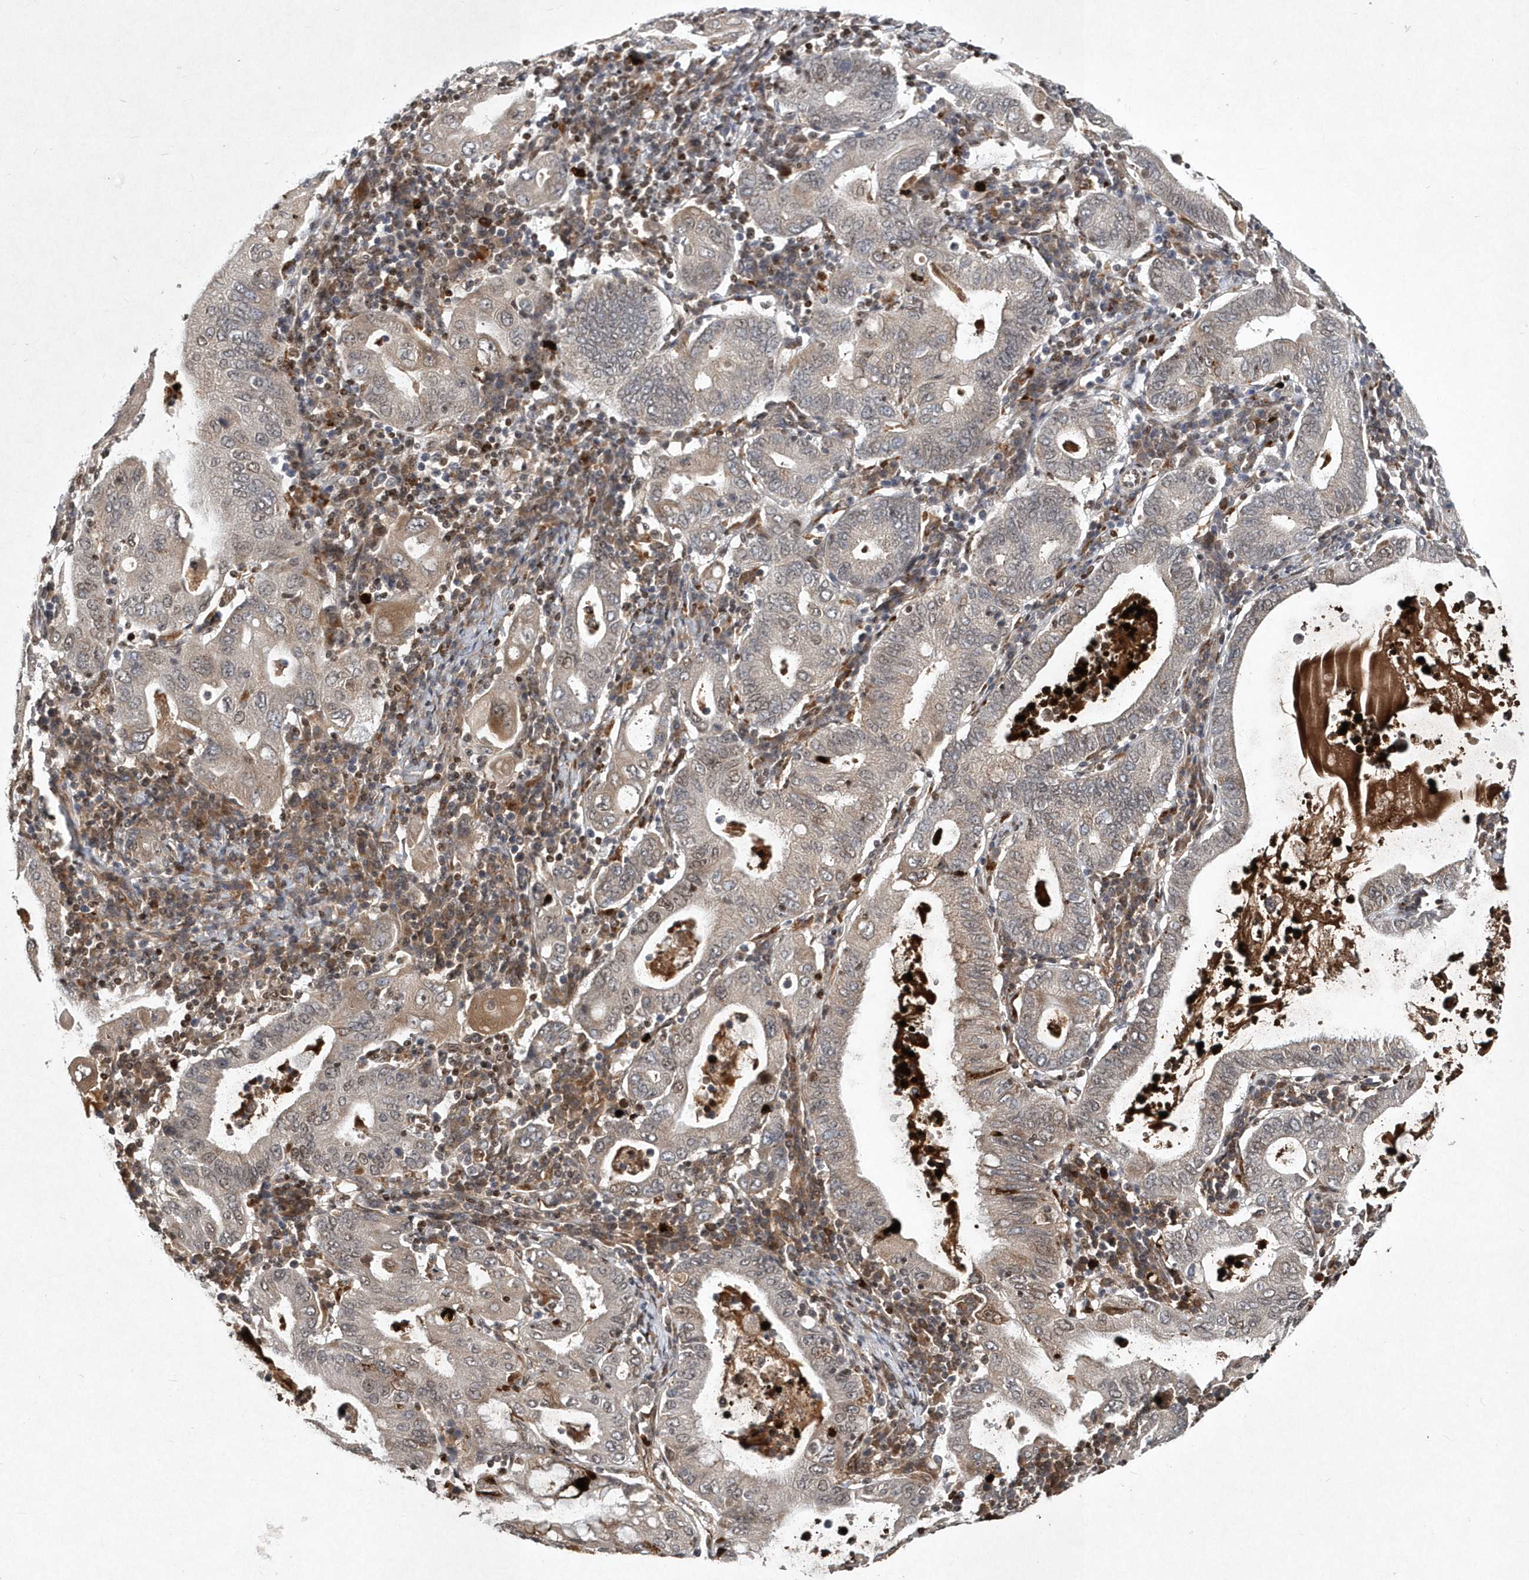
{"staining": {"intensity": "weak", "quantity": "<25%", "location": "cytoplasmic/membranous"}, "tissue": "stomach cancer", "cell_type": "Tumor cells", "image_type": "cancer", "snomed": [{"axis": "morphology", "description": "Normal tissue, NOS"}, {"axis": "morphology", "description": "Adenocarcinoma, NOS"}, {"axis": "topography", "description": "Esophagus"}, {"axis": "topography", "description": "Stomach, upper"}, {"axis": "topography", "description": "Peripheral nerve tissue"}], "caption": "IHC micrograph of human stomach cancer (adenocarcinoma) stained for a protein (brown), which demonstrates no positivity in tumor cells.", "gene": "SOWAHB", "patient": {"sex": "male", "age": 62}}